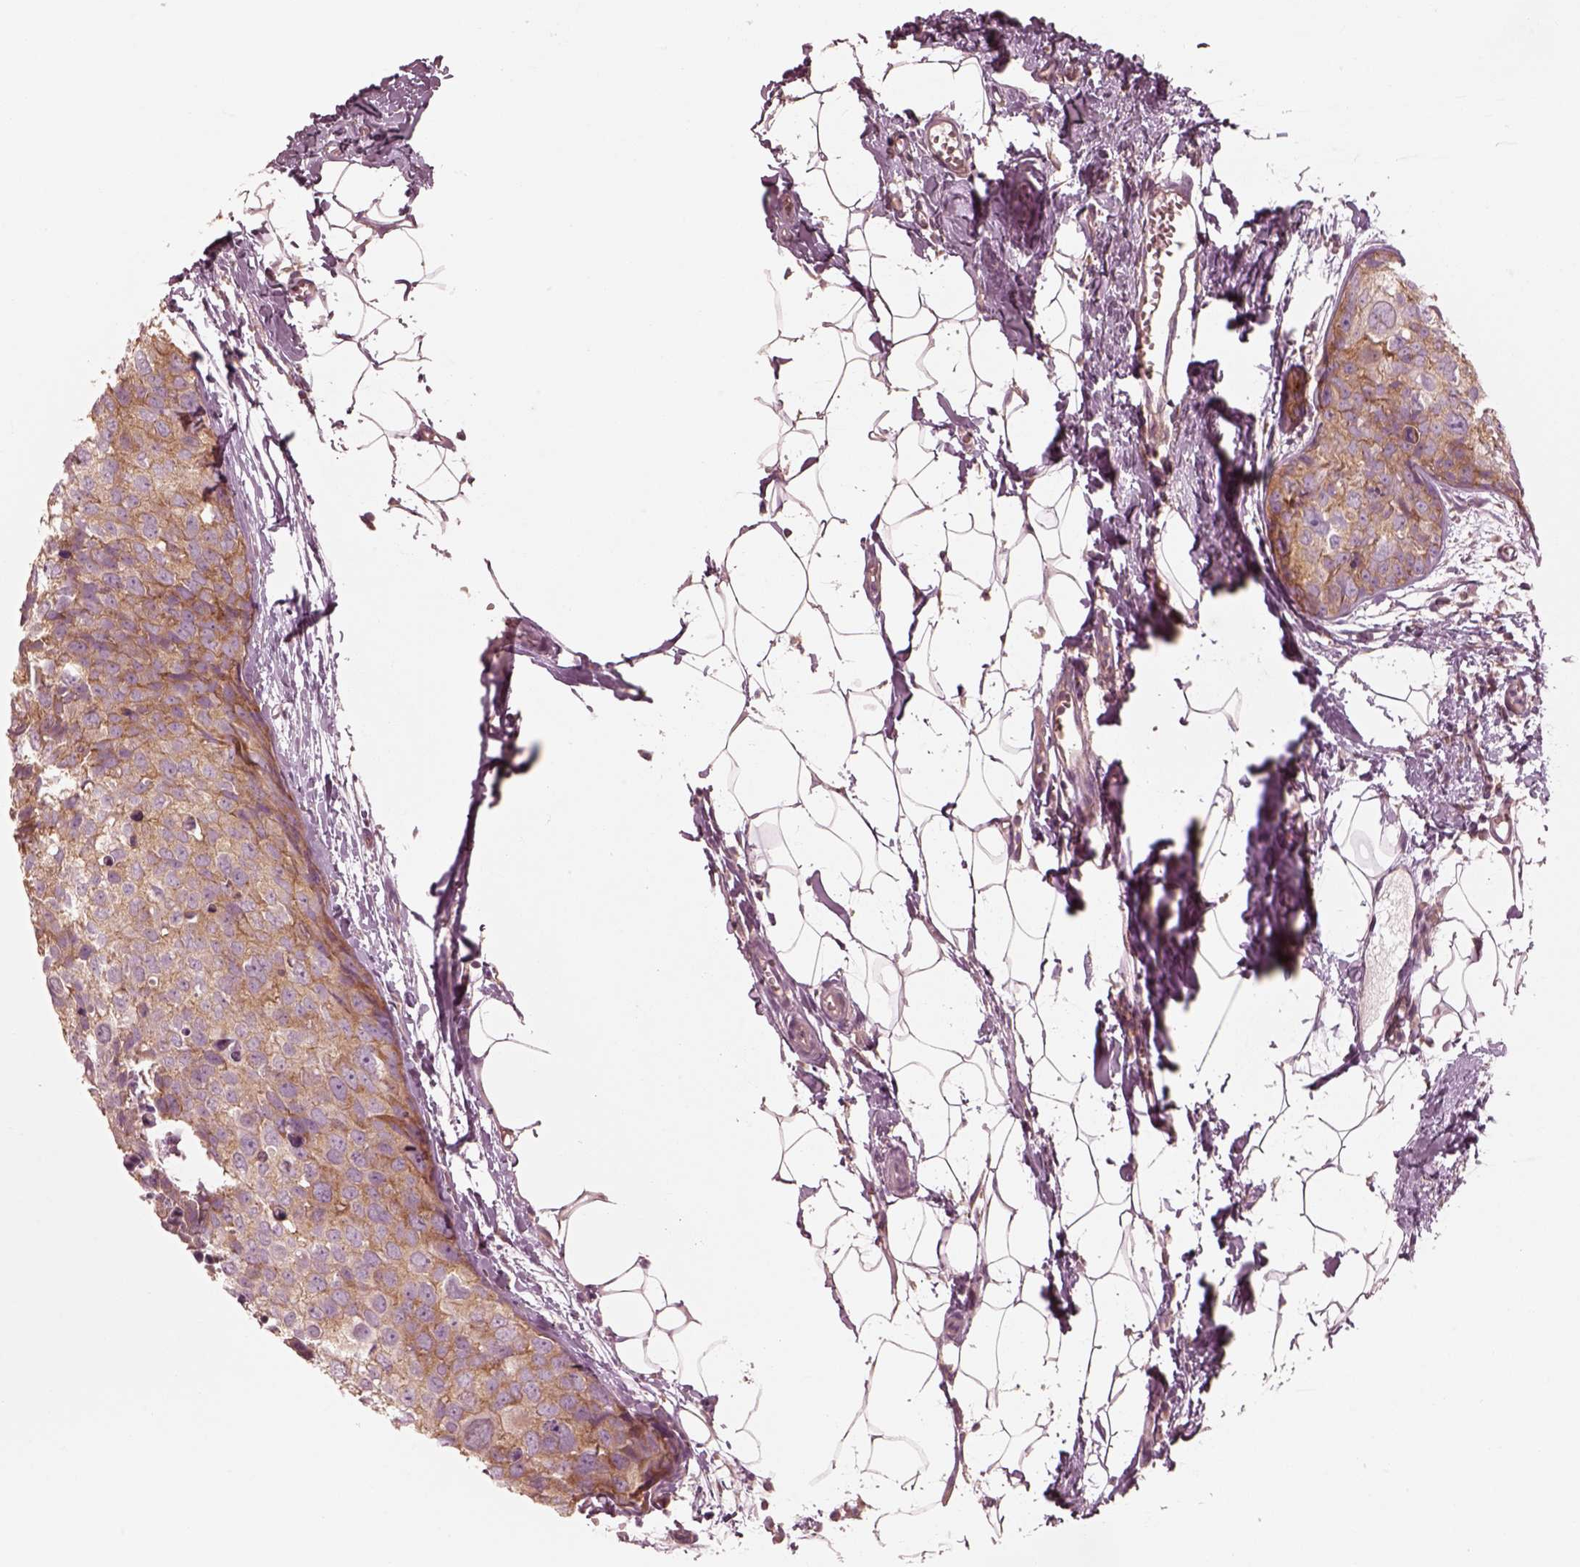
{"staining": {"intensity": "moderate", "quantity": ">75%", "location": "cytoplasmic/membranous"}, "tissue": "breast cancer", "cell_type": "Tumor cells", "image_type": "cancer", "snomed": [{"axis": "morphology", "description": "Duct carcinoma"}, {"axis": "topography", "description": "Breast"}], "caption": "A brown stain labels moderate cytoplasmic/membranous staining of a protein in human breast cancer (intraductal carcinoma) tumor cells.", "gene": "CNOT2", "patient": {"sex": "female", "age": 38}}